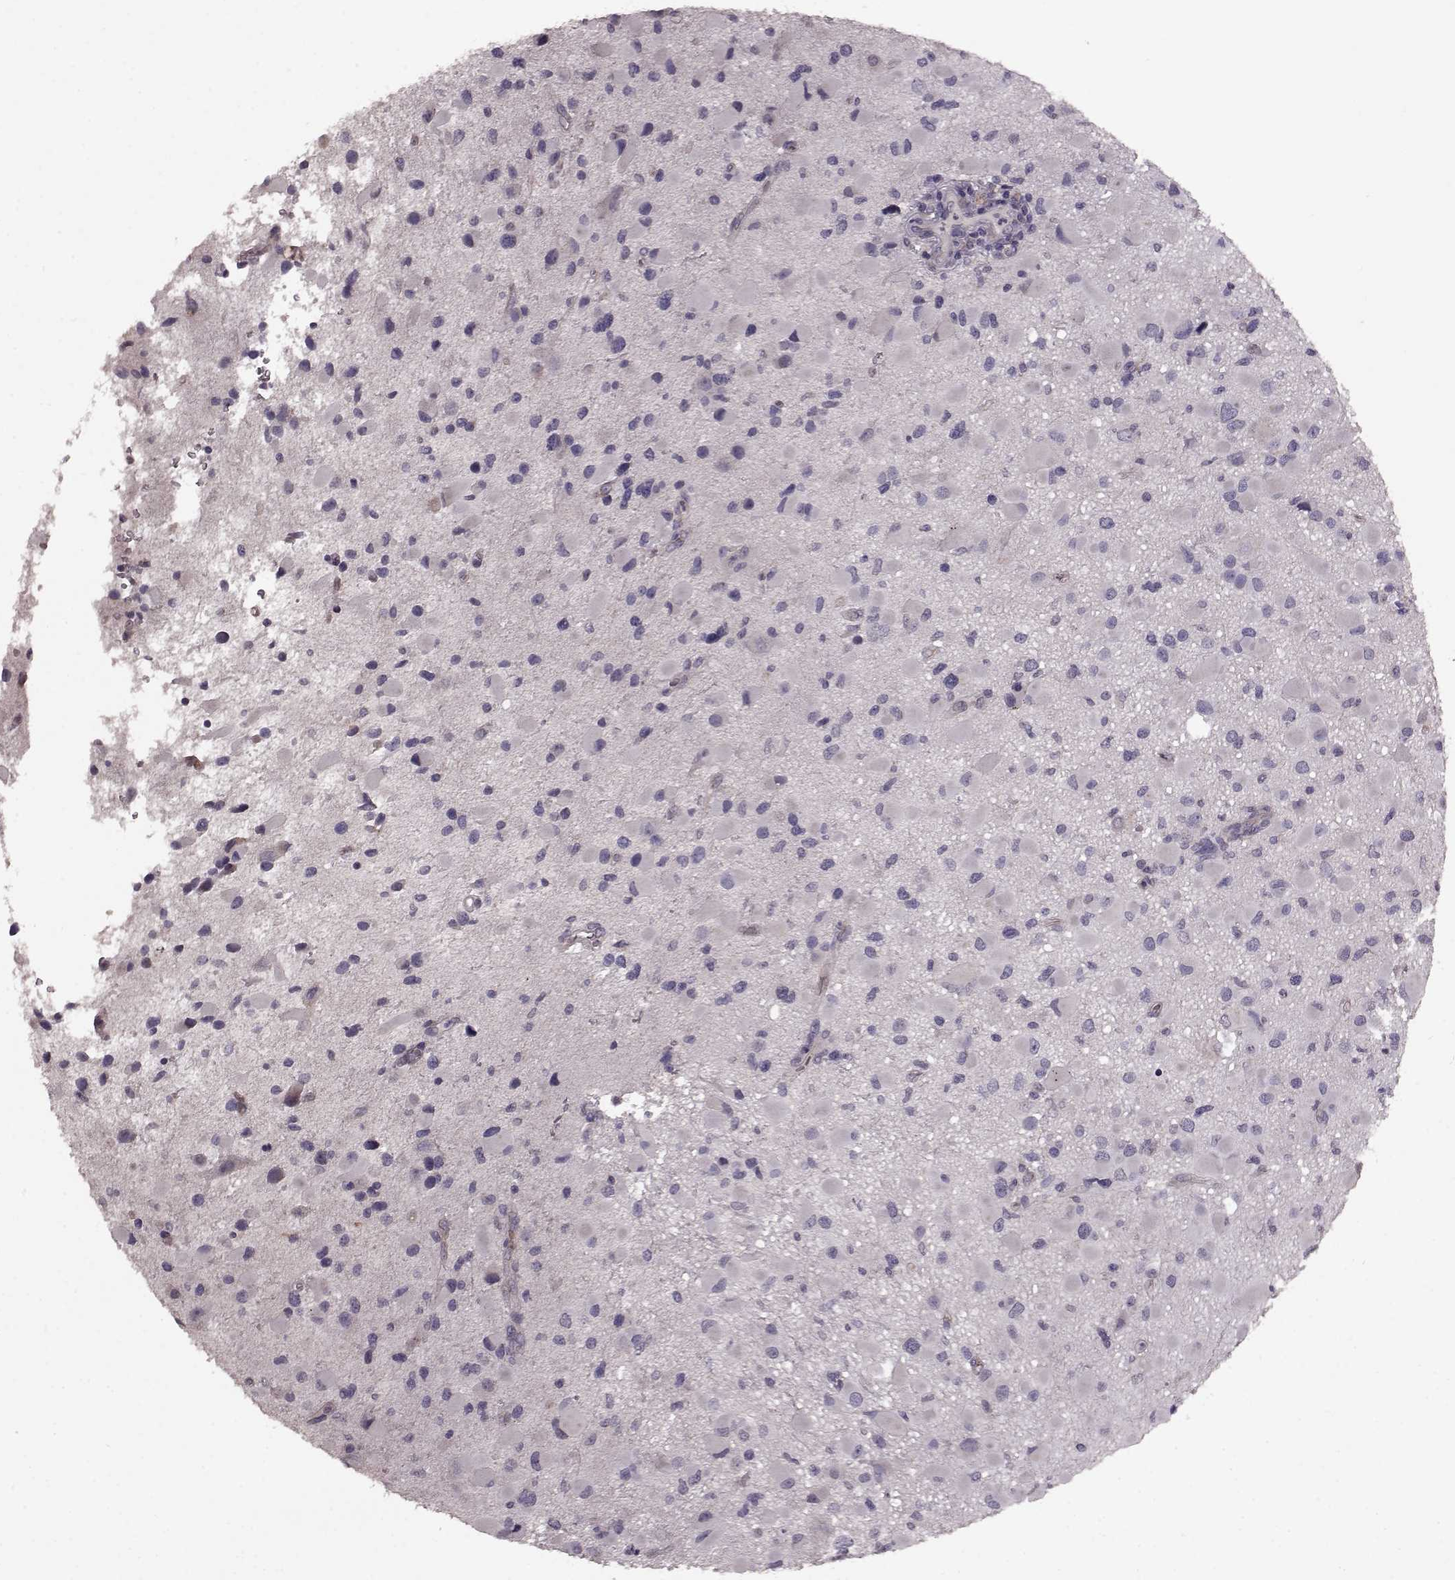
{"staining": {"intensity": "negative", "quantity": "none", "location": "none"}, "tissue": "glioma", "cell_type": "Tumor cells", "image_type": "cancer", "snomed": [{"axis": "morphology", "description": "Glioma, malignant, Low grade"}, {"axis": "topography", "description": "Brain"}], "caption": "This is an immunohistochemistry photomicrograph of malignant glioma (low-grade). There is no staining in tumor cells.", "gene": "SLC52A3", "patient": {"sex": "female", "age": 32}}